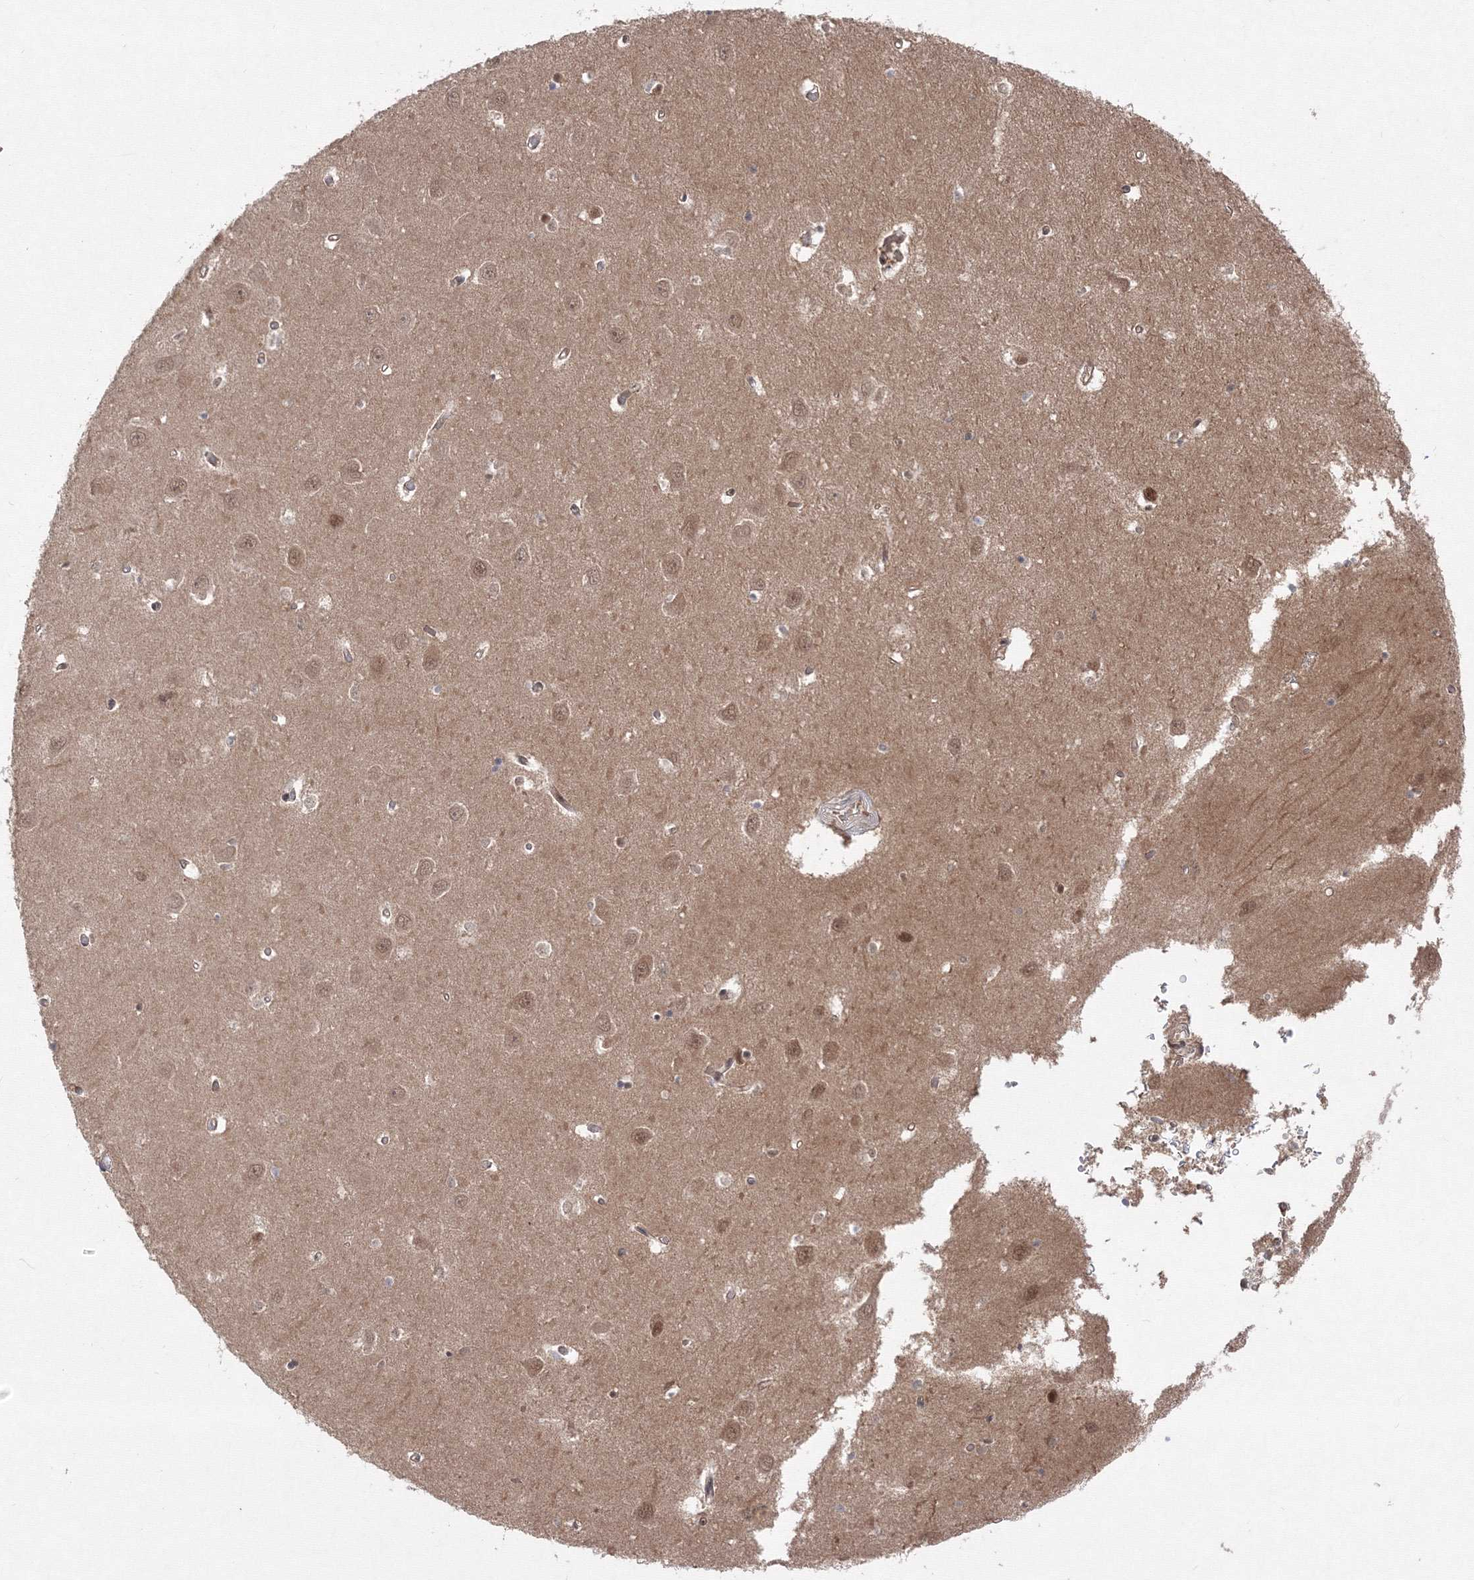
{"staining": {"intensity": "moderate", "quantity": "<25%", "location": "nuclear"}, "tissue": "hippocampus", "cell_type": "Glial cells", "image_type": "normal", "snomed": [{"axis": "morphology", "description": "Normal tissue, NOS"}, {"axis": "topography", "description": "Hippocampus"}], "caption": "Immunohistochemistry of normal hippocampus demonstrates low levels of moderate nuclear staining in approximately <25% of glial cells.", "gene": "COPS4", "patient": {"sex": "male", "age": 70}}